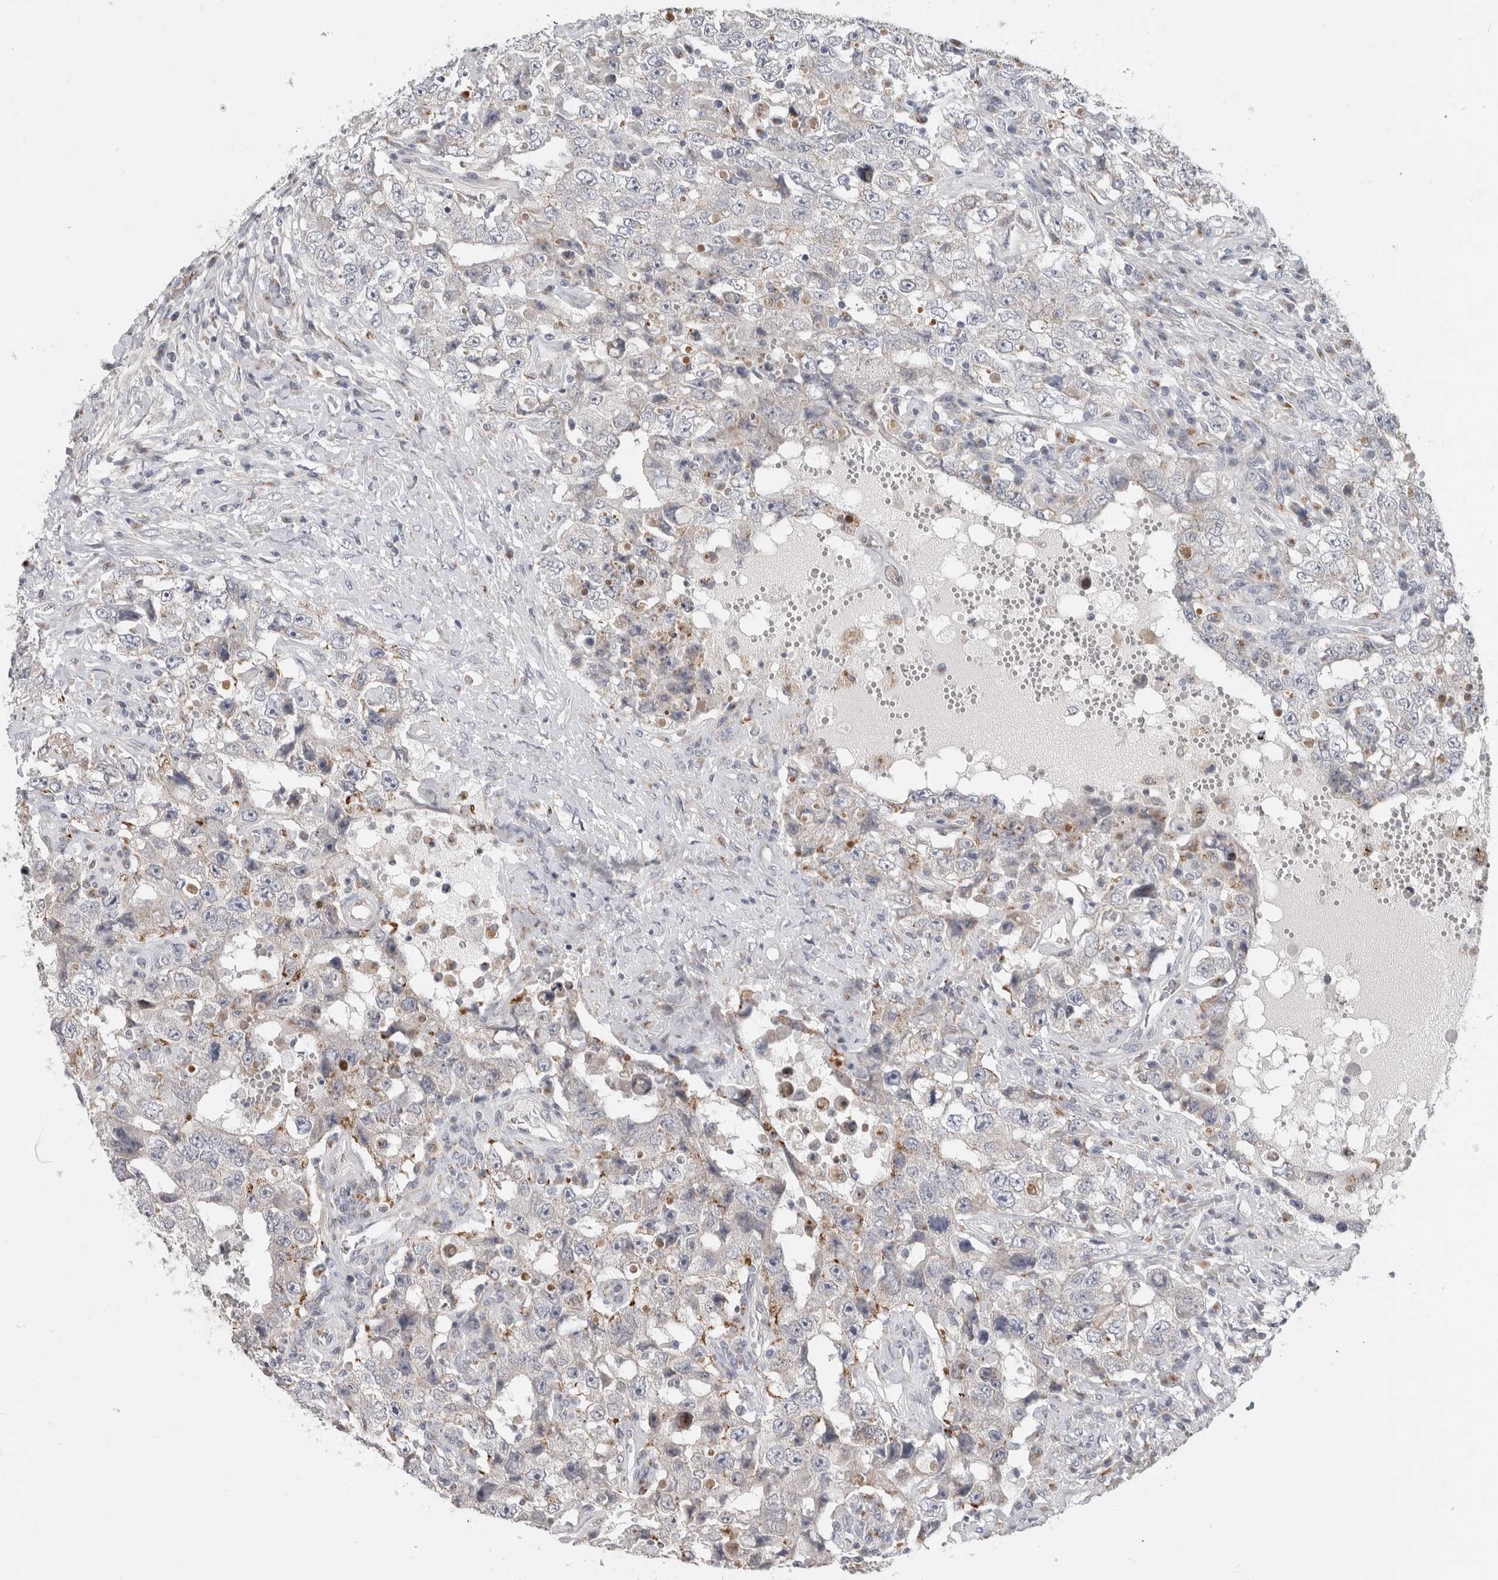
{"staining": {"intensity": "negative", "quantity": "none", "location": "none"}, "tissue": "testis cancer", "cell_type": "Tumor cells", "image_type": "cancer", "snomed": [{"axis": "morphology", "description": "Carcinoma, Embryonal, NOS"}, {"axis": "topography", "description": "Testis"}], "caption": "An image of human embryonal carcinoma (testis) is negative for staining in tumor cells.", "gene": "MGAT1", "patient": {"sex": "male", "age": 26}}